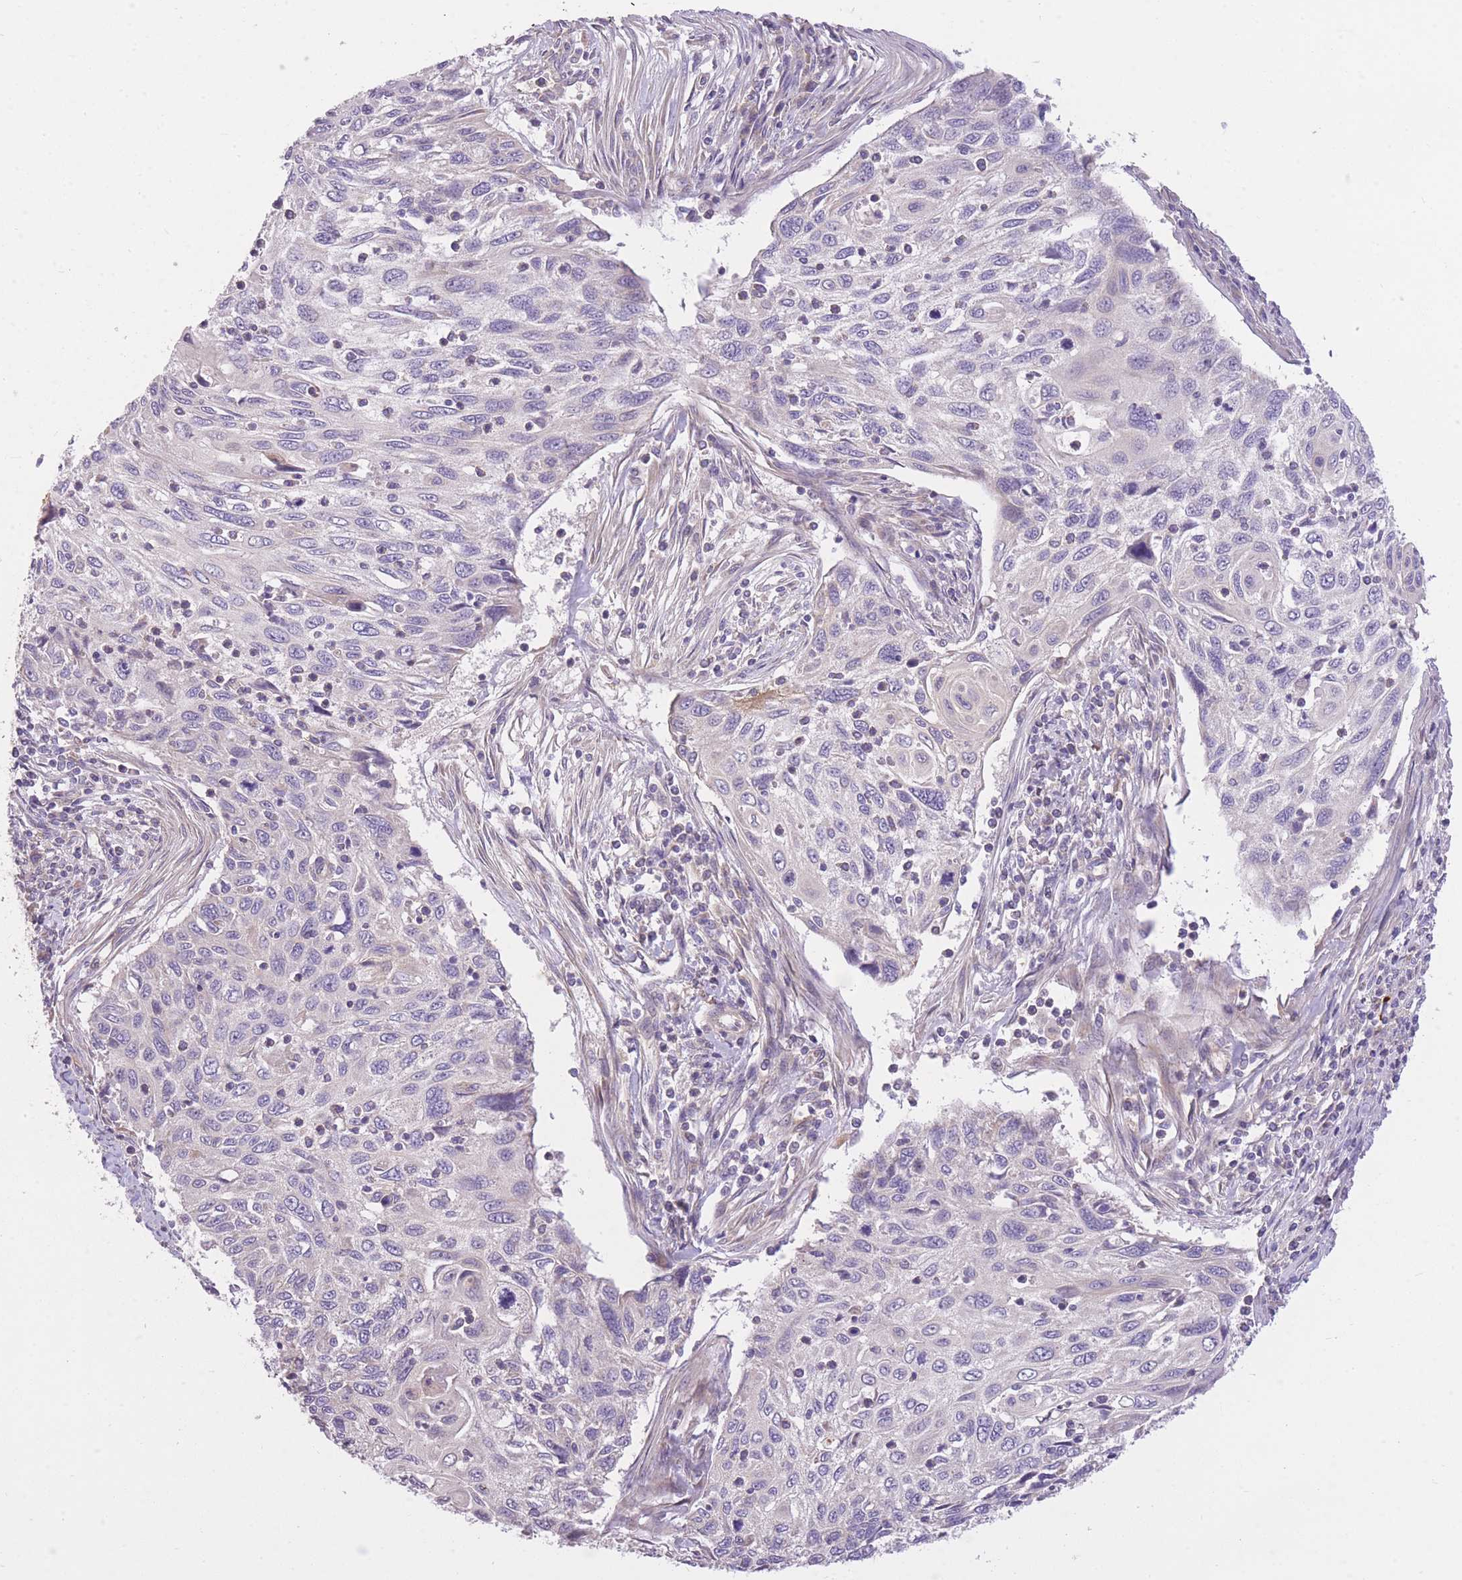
{"staining": {"intensity": "negative", "quantity": "none", "location": "none"}, "tissue": "cervical cancer", "cell_type": "Tumor cells", "image_type": "cancer", "snomed": [{"axis": "morphology", "description": "Squamous cell carcinoma, NOS"}, {"axis": "topography", "description": "Cervix"}], "caption": "High power microscopy image of an immunohistochemistry histopathology image of cervical cancer, revealing no significant expression in tumor cells. (Immunohistochemistry (ihc), brightfield microscopy, high magnification).", "gene": "REV1", "patient": {"sex": "female", "age": 70}}